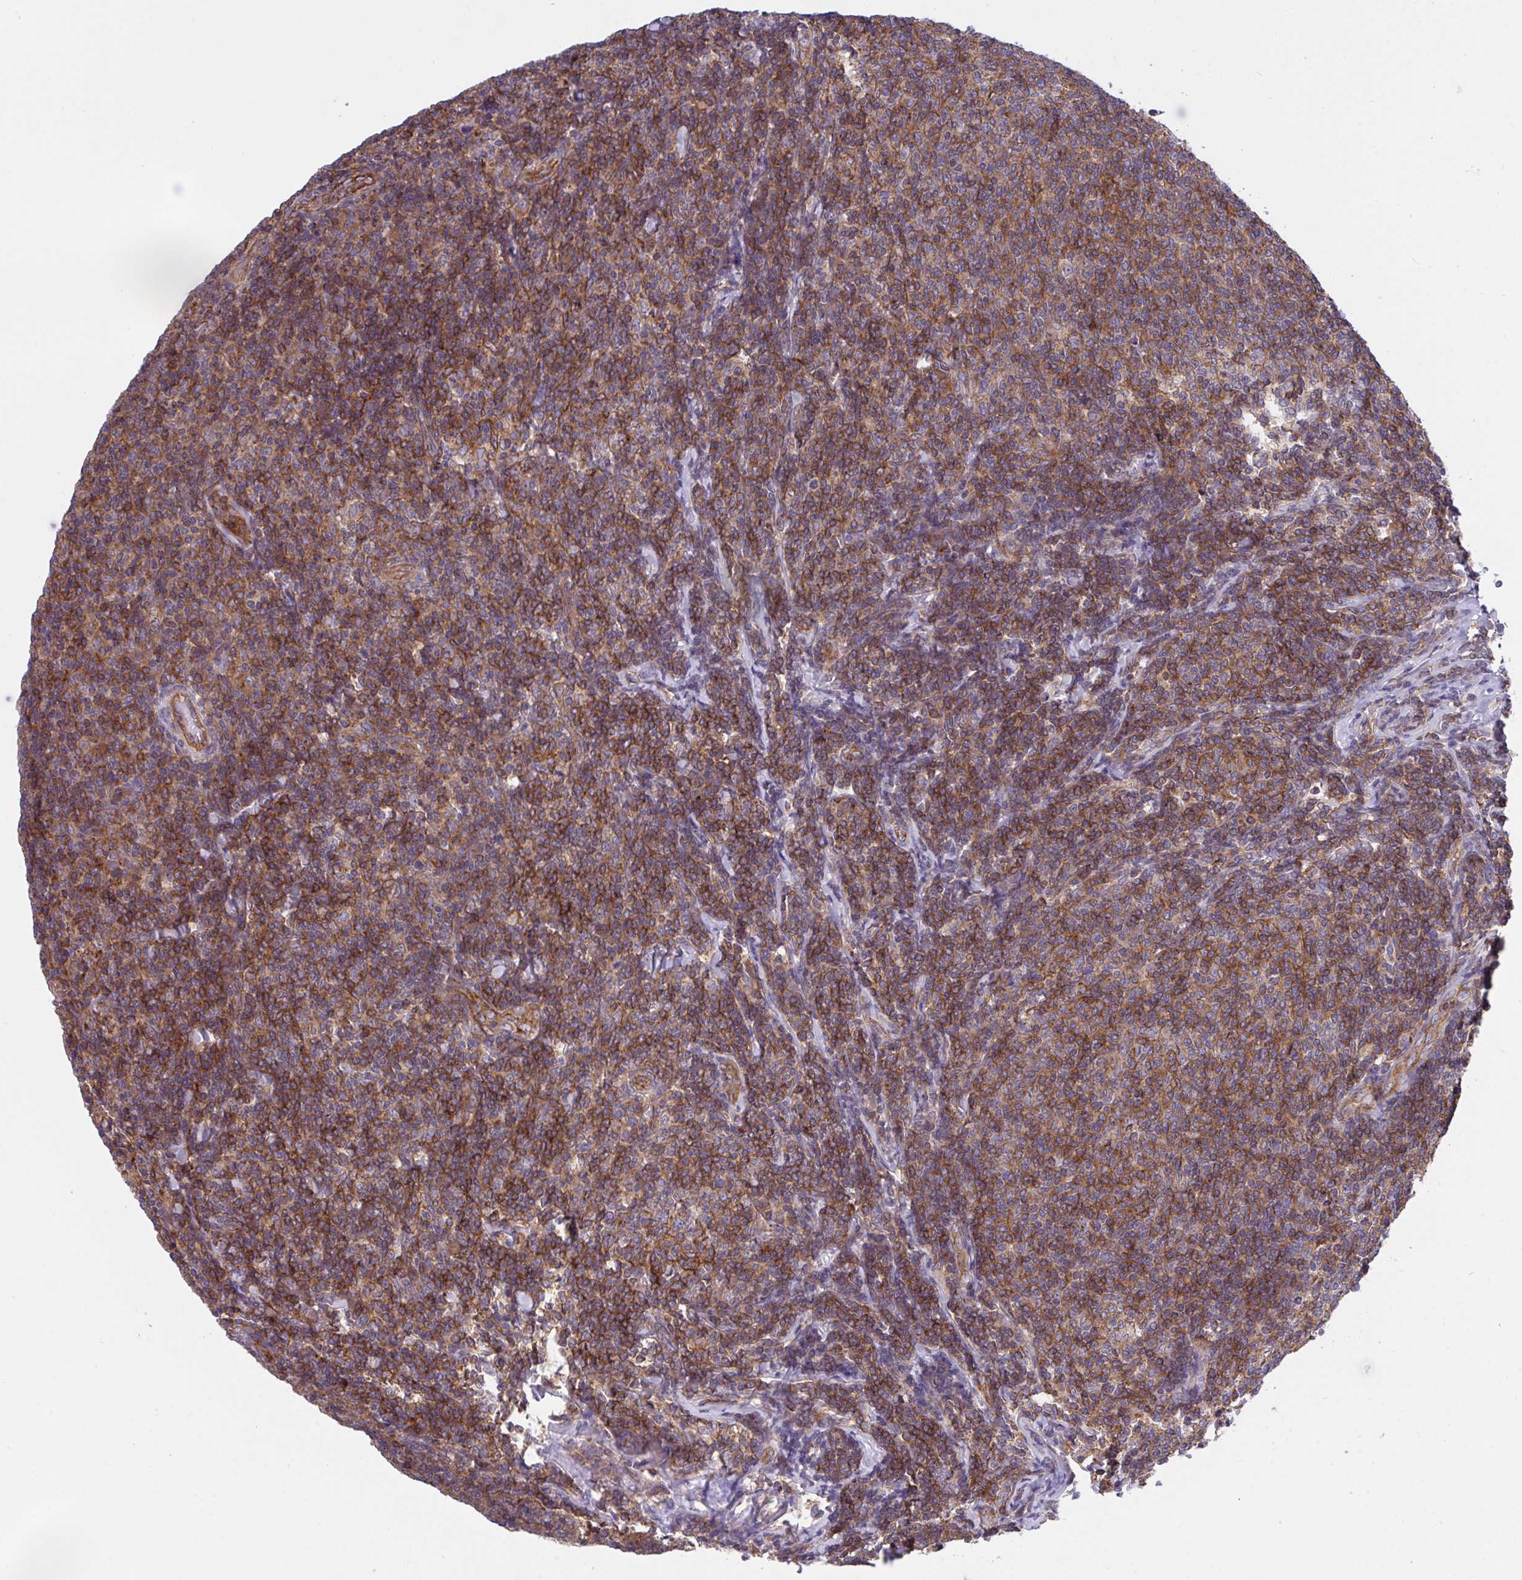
{"staining": {"intensity": "moderate", "quantity": ">75%", "location": "cytoplasmic/membranous"}, "tissue": "lymphoma", "cell_type": "Tumor cells", "image_type": "cancer", "snomed": [{"axis": "morphology", "description": "Malignant lymphoma, non-Hodgkin's type, Low grade"}, {"axis": "topography", "description": "Lymph node"}], "caption": "Lymphoma stained for a protein demonstrates moderate cytoplasmic/membranous positivity in tumor cells.", "gene": "C4orf36", "patient": {"sex": "male", "age": 52}}